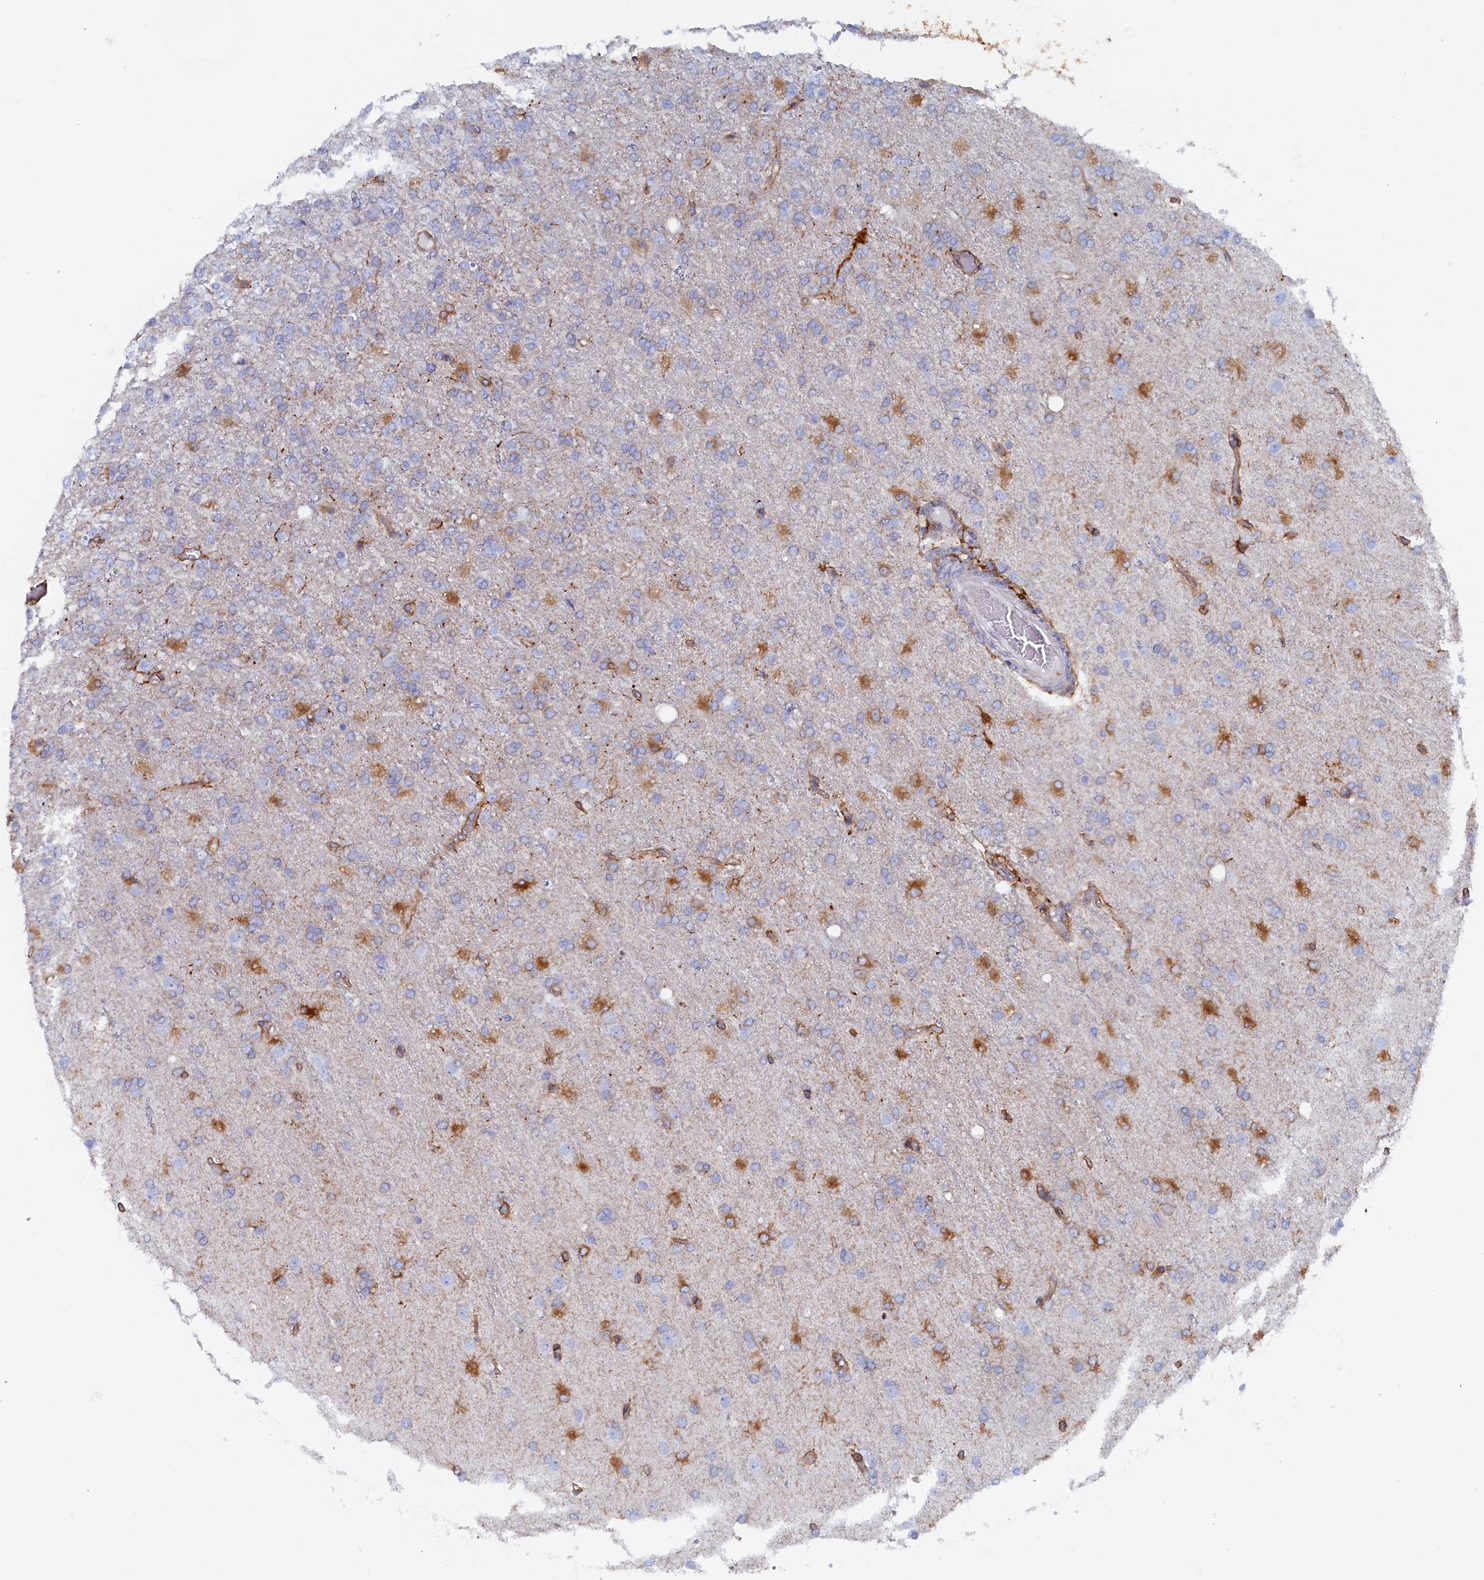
{"staining": {"intensity": "moderate", "quantity": "<25%", "location": "cytoplasmic/membranous"}, "tissue": "glioma", "cell_type": "Tumor cells", "image_type": "cancer", "snomed": [{"axis": "morphology", "description": "Glioma, malignant, High grade"}, {"axis": "topography", "description": "Brain"}], "caption": "The immunohistochemical stain highlights moderate cytoplasmic/membranous expression in tumor cells of malignant glioma (high-grade) tissue.", "gene": "COG7", "patient": {"sex": "female", "age": 74}}